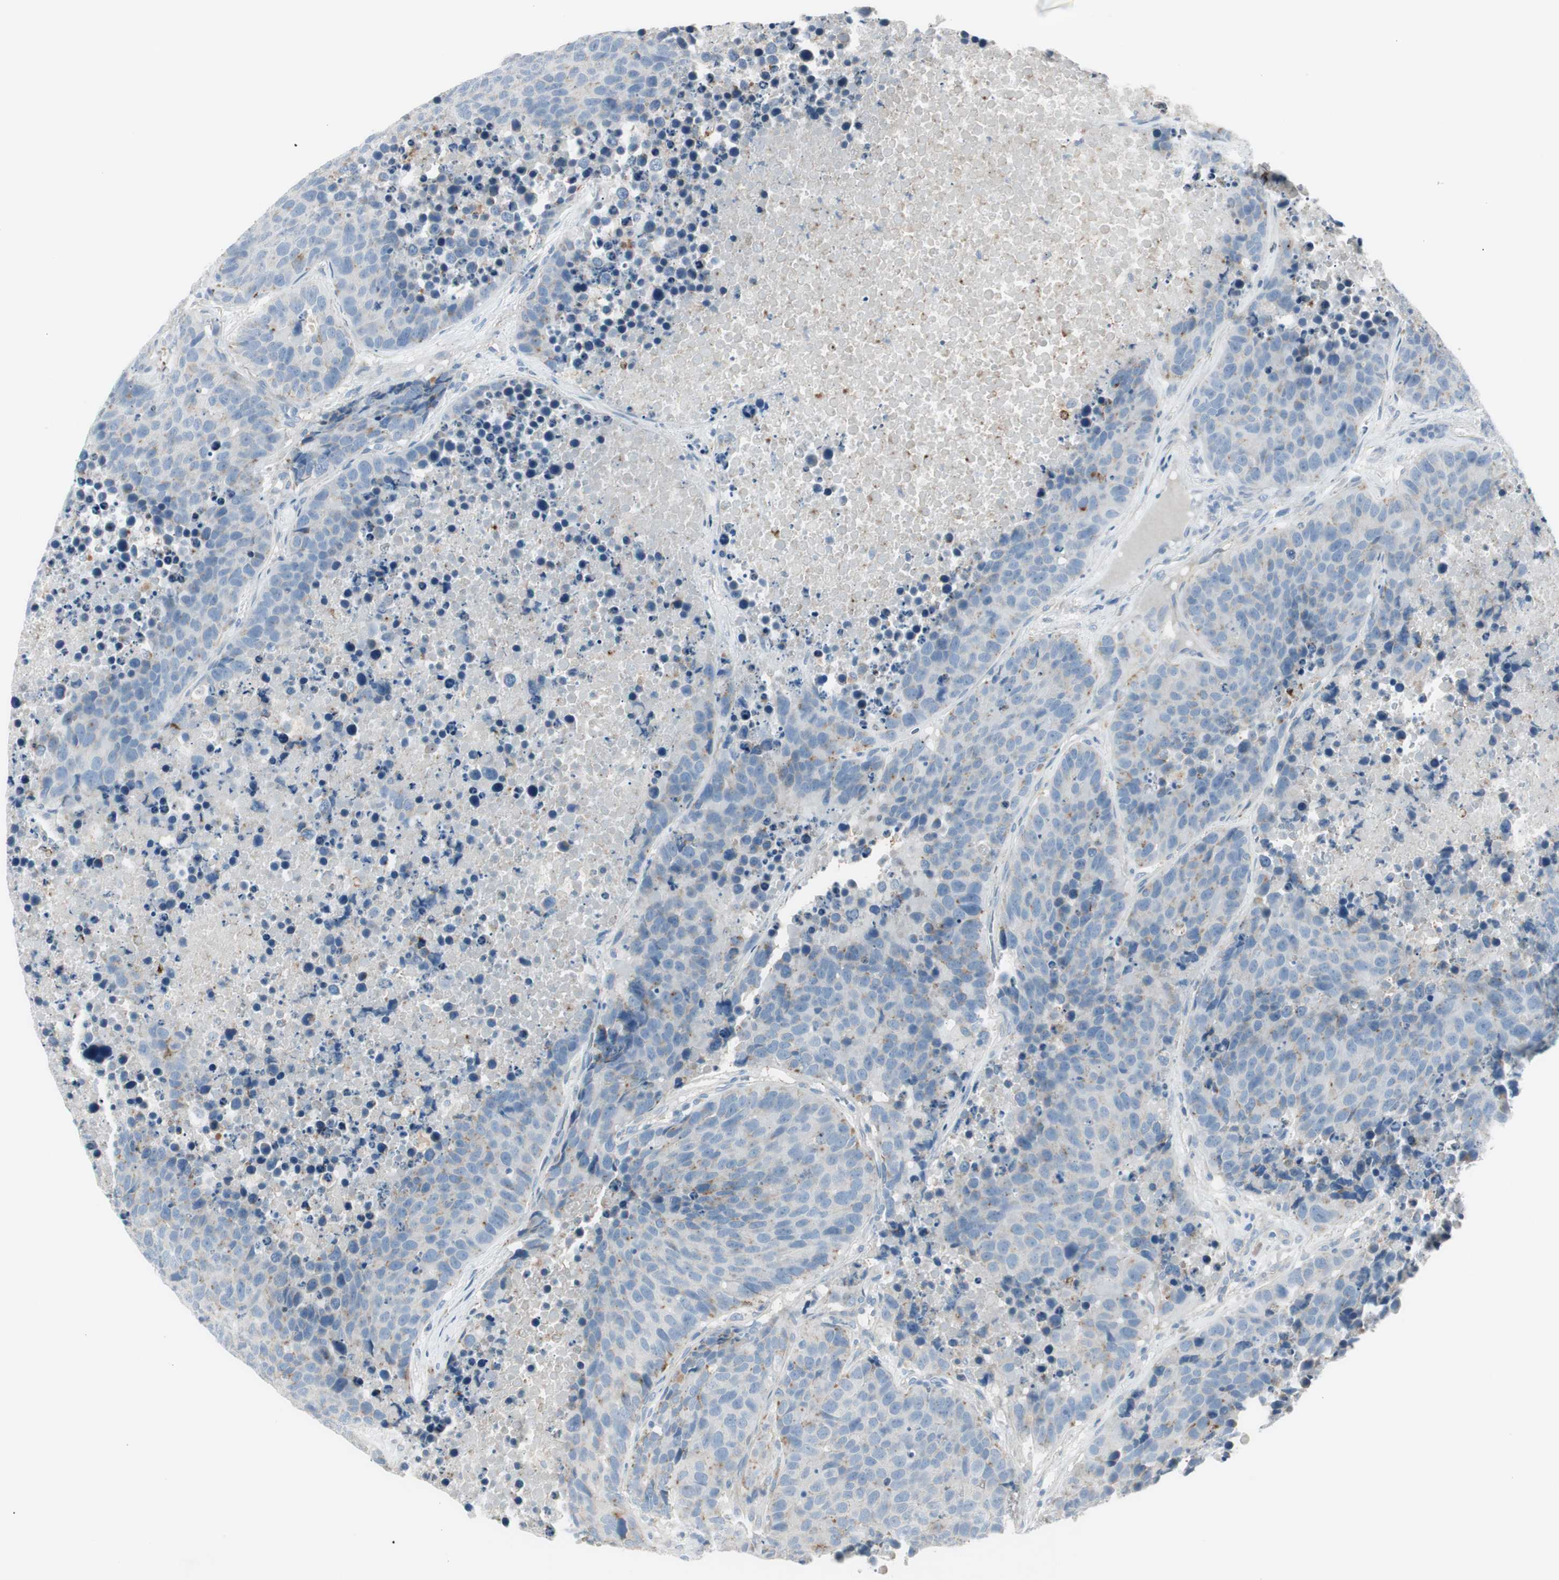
{"staining": {"intensity": "moderate", "quantity": "<25%", "location": "cytoplasmic/membranous"}, "tissue": "carcinoid", "cell_type": "Tumor cells", "image_type": "cancer", "snomed": [{"axis": "morphology", "description": "Carcinoid, malignant, NOS"}, {"axis": "topography", "description": "Lung"}], "caption": "Human carcinoid stained with a brown dye reveals moderate cytoplasmic/membranous positive staining in approximately <25% of tumor cells.", "gene": "CACNA2D1", "patient": {"sex": "male", "age": 60}}